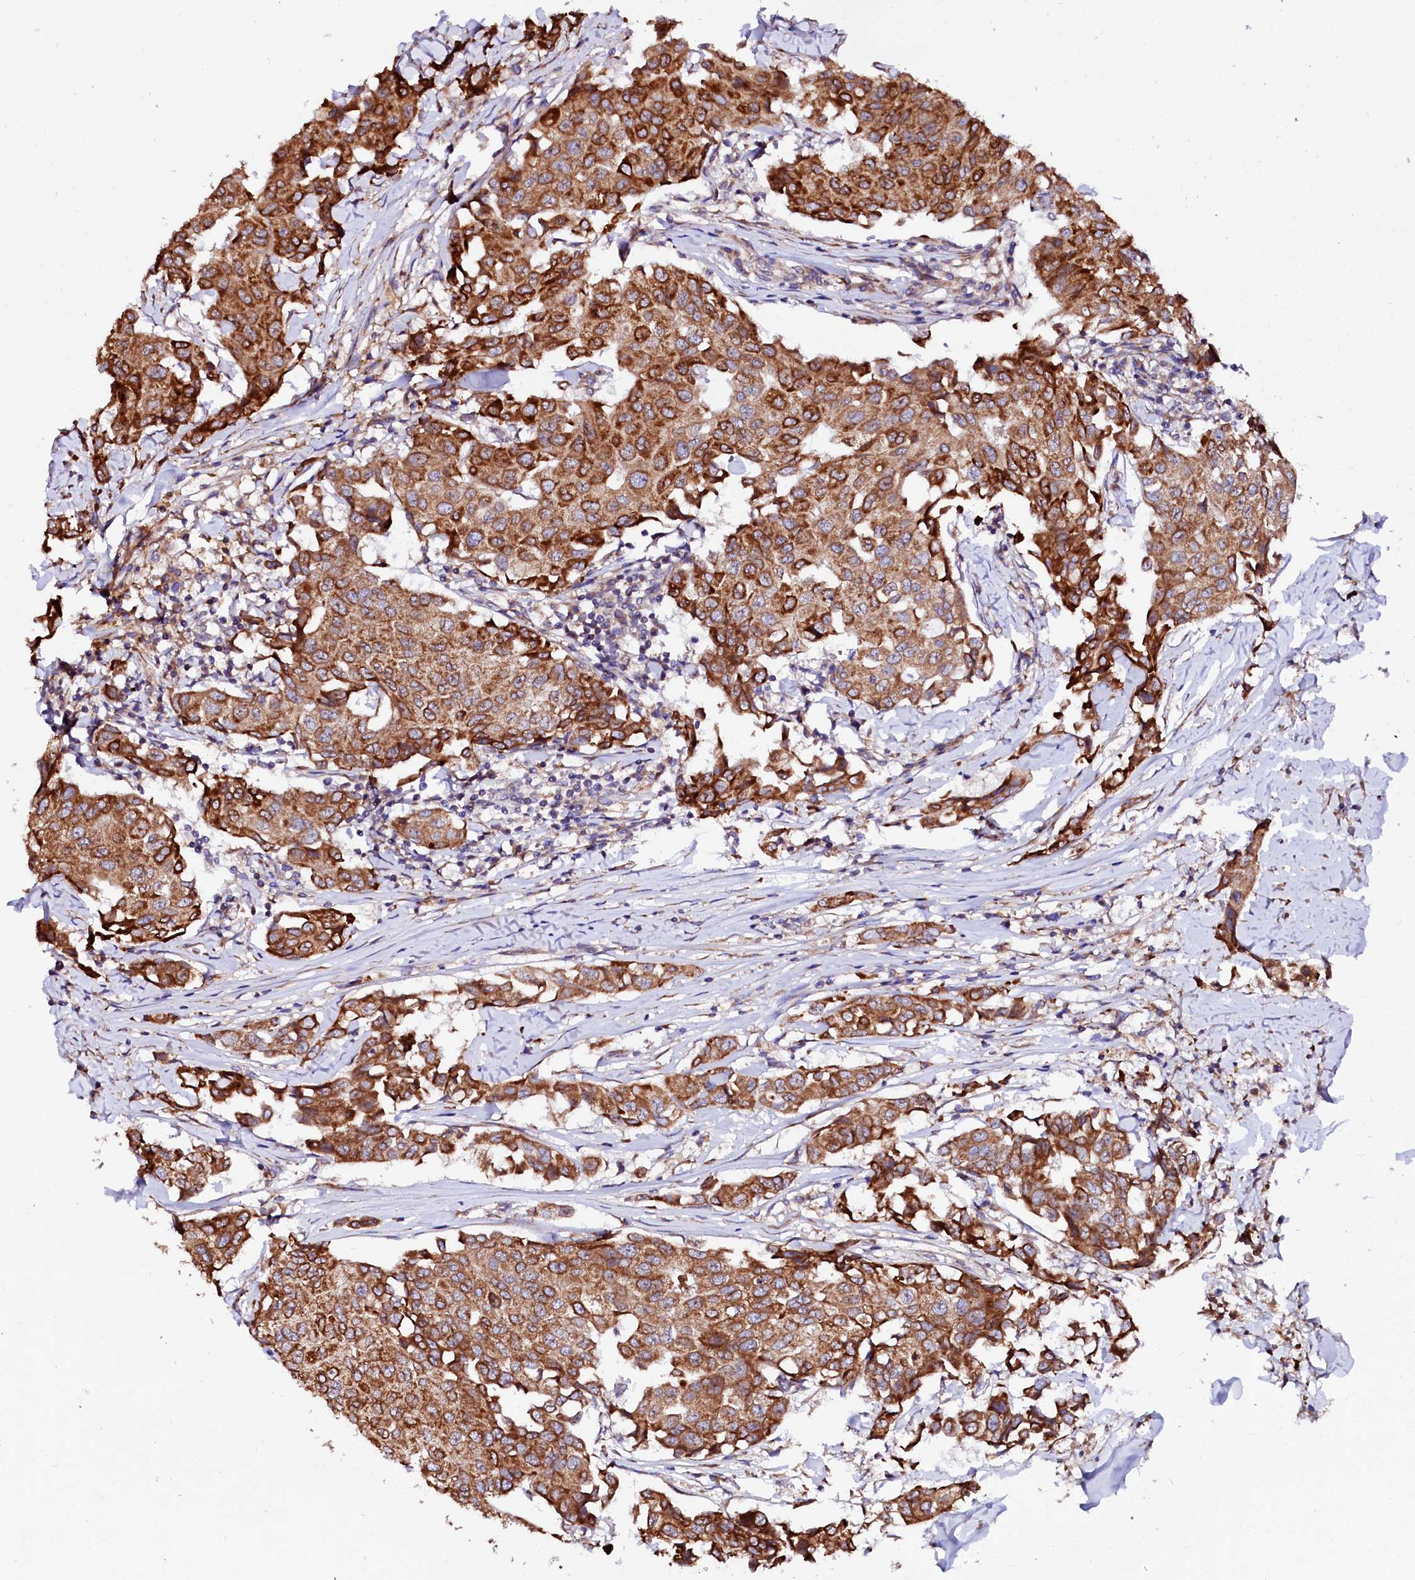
{"staining": {"intensity": "strong", "quantity": ">75%", "location": "cytoplasmic/membranous"}, "tissue": "breast cancer", "cell_type": "Tumor cells", "image_type": "cancer", "snomed": [{"axis": "morphology", "description": "Duct carcinoma"}, {"axis": "topography", "description": "Breast"}], "caption": "Breast cancer (invasive ductal carcinoma) stained with a protein marker demonstrates strong staining in tumor cells.", "gene": "UBE3C", "patient": {"sex": "female", "age": 80}}